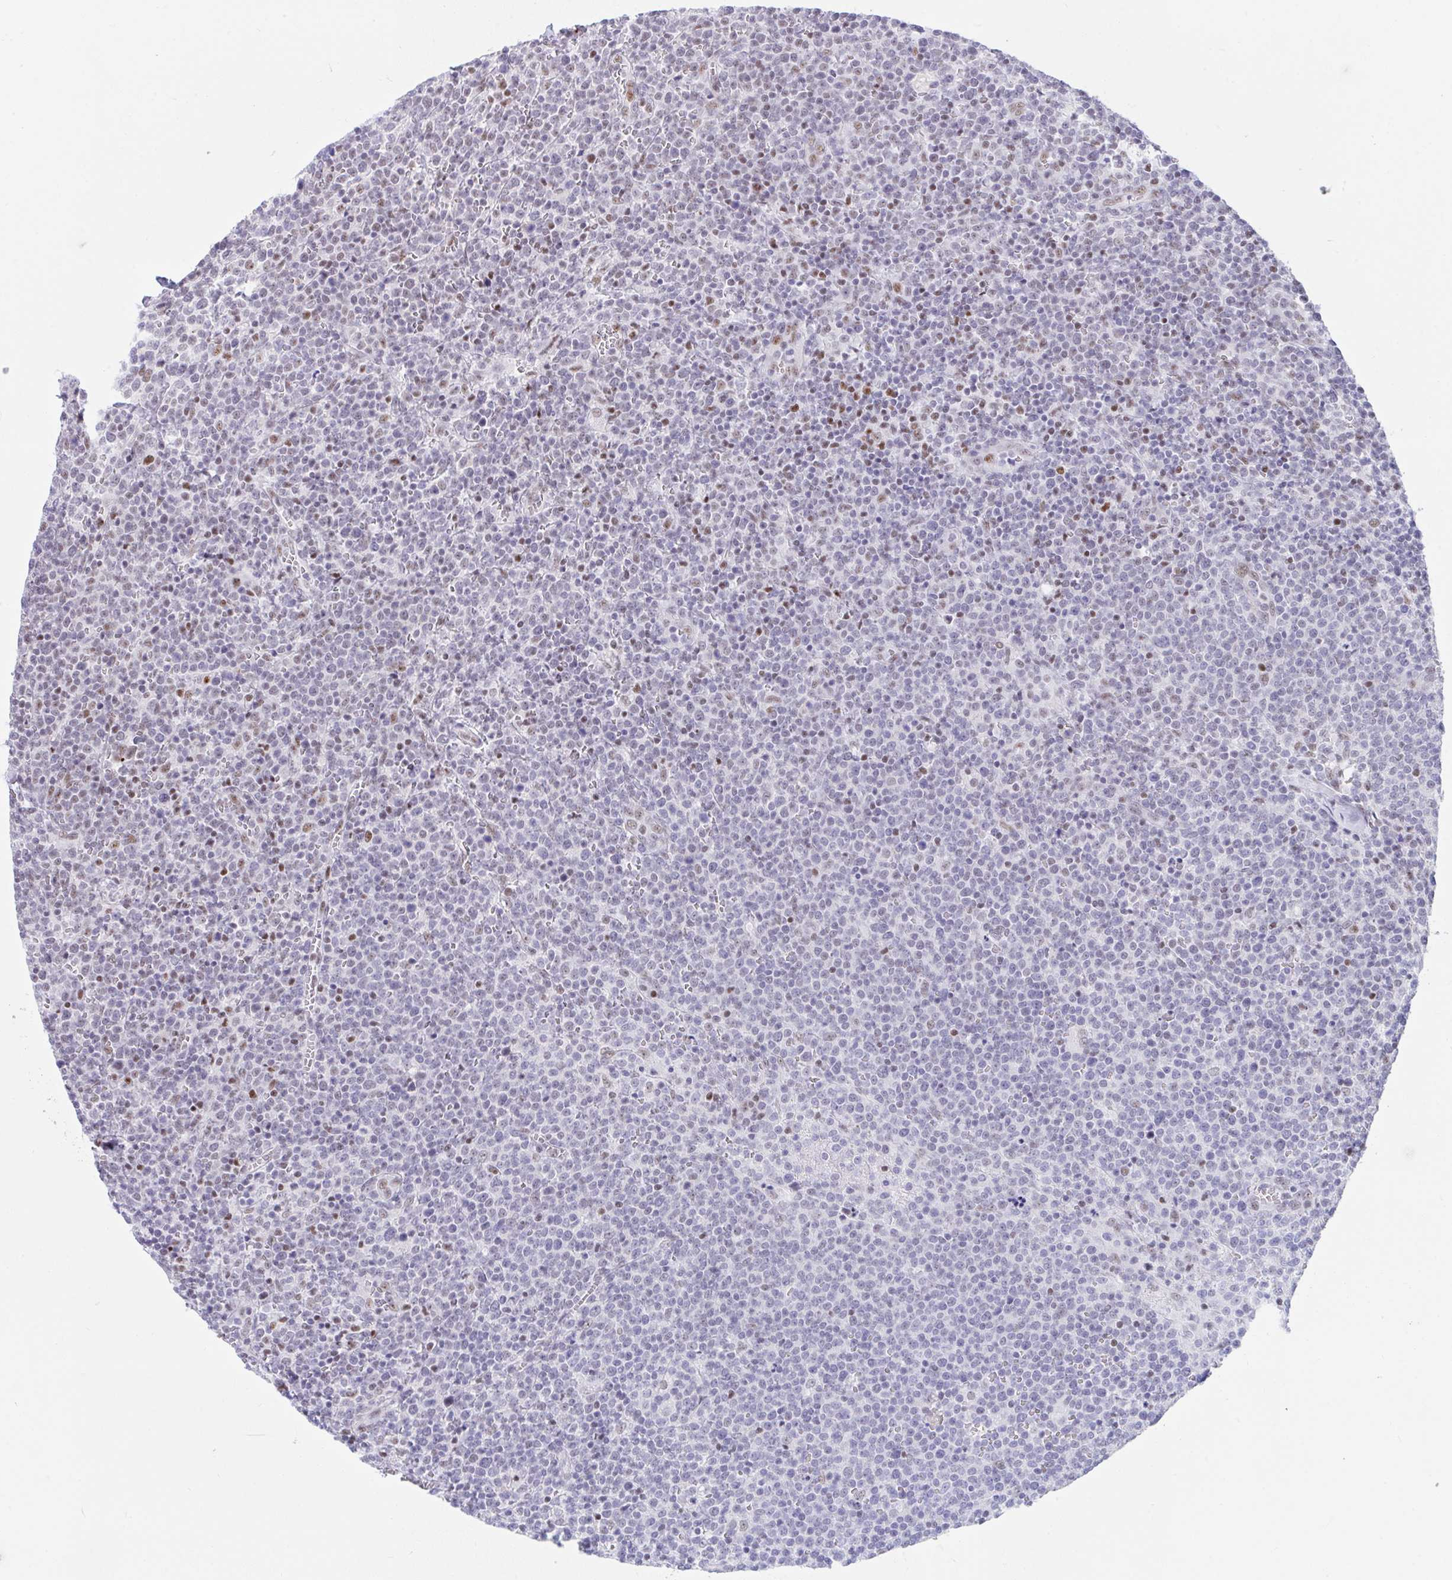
{"staining": {"intensity": "negative", "quantity": "none", "location": "none"}, "tissue": "lymphoma", "cell_type": "Tumor cells", "image_type": "cancer", "snomed": [{"axis": "morphology", "description": "Malignant lymphoma, non-Hodgkin's type, High grade"}, {"axis": "topography", "description": "Lymph node"}], "caption": "High power microscopy photomicrograph of an IHC micrograph of lymphoma, revealing no significant expression in tumor cells.", "gene": "IKZF2", "patient": {"sex": "male", "age": 61}}